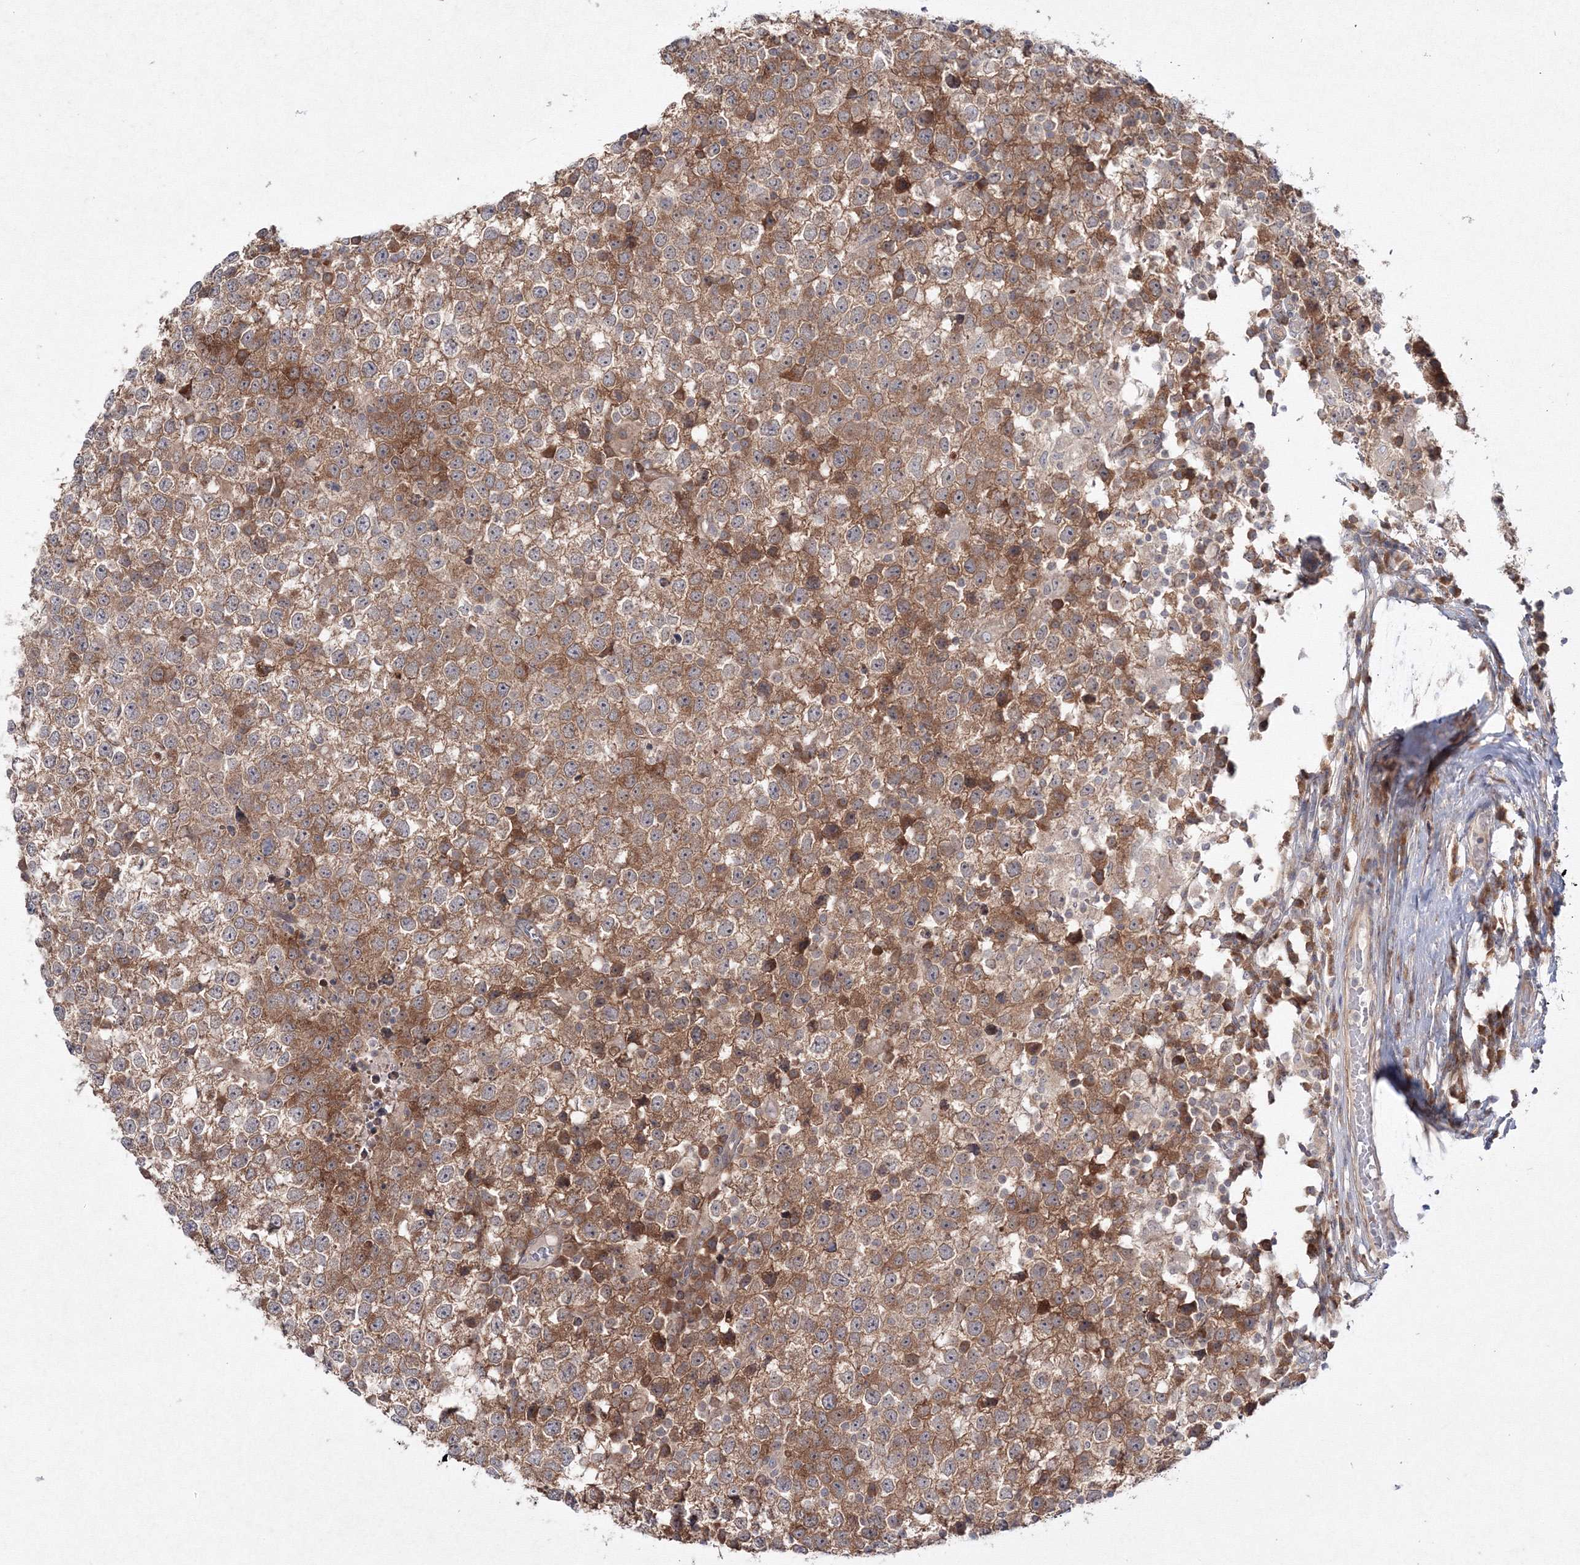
{"staining": {"intensity": "moderate", "quantity": ">75%", "location": "cytoplasmic/membranous"}, "tissue": "testis cancer", "cell_type": "Tumor cells", "image_type": "cancer", "snomed": [{"axis": "morphology", "description": "Seminoma, NOS"}, {"axis": "topography", "description": "Testis"}], "caption": "Brown immunohistochemical staining in seminoma (testis) displays moderate cytoplasmic/membranous positivity in about >75% of tumor cells.", "gene": "IPMK", "patient": {"sex": "male", "age": 65}}